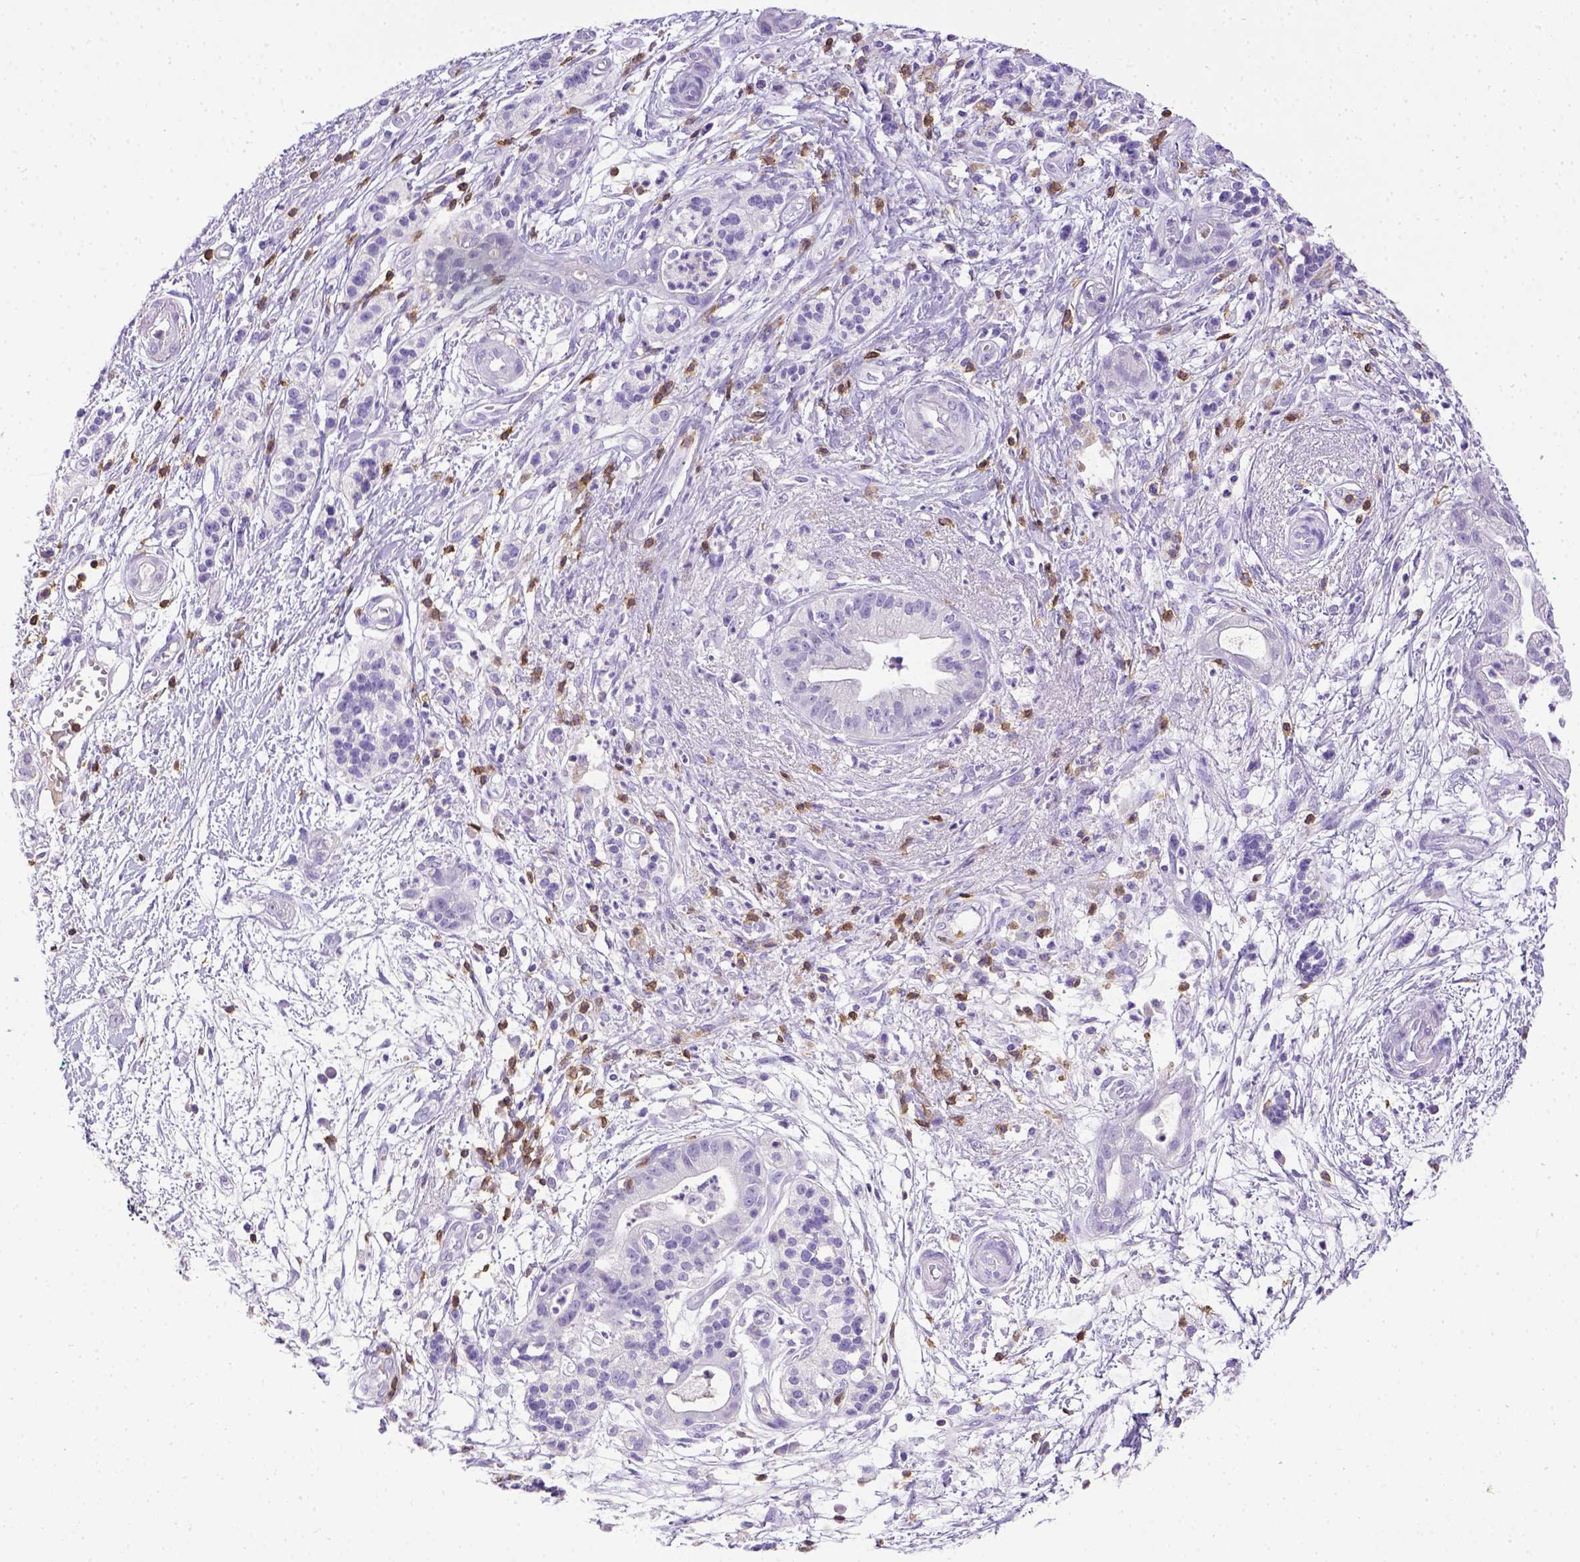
{"staining": {"intensity": "negative", "quantity": "none", "location": "none"}, "tissue": "pancreatic cancer", "cell_type": "Tumor cells", "image_type": "cancer", "snomed": [{"axis": "morphology", "description": "Normal tissue, NOS"}, {"axis": "morphology", "description": "Adenocarcinoma, NOS"}, {"axis": "topography", "description": "Lymph node"}, {"axis": "topography", "description": "Pancreas"}], "caption": "A high-resolution photomicrograph shows IHC staining of pancreatic cancer (adenocarcinoma), which displays no significant expression in tumor cells.", "gene": "CD3E", "patient": {"sex": "female", "age": 58}}